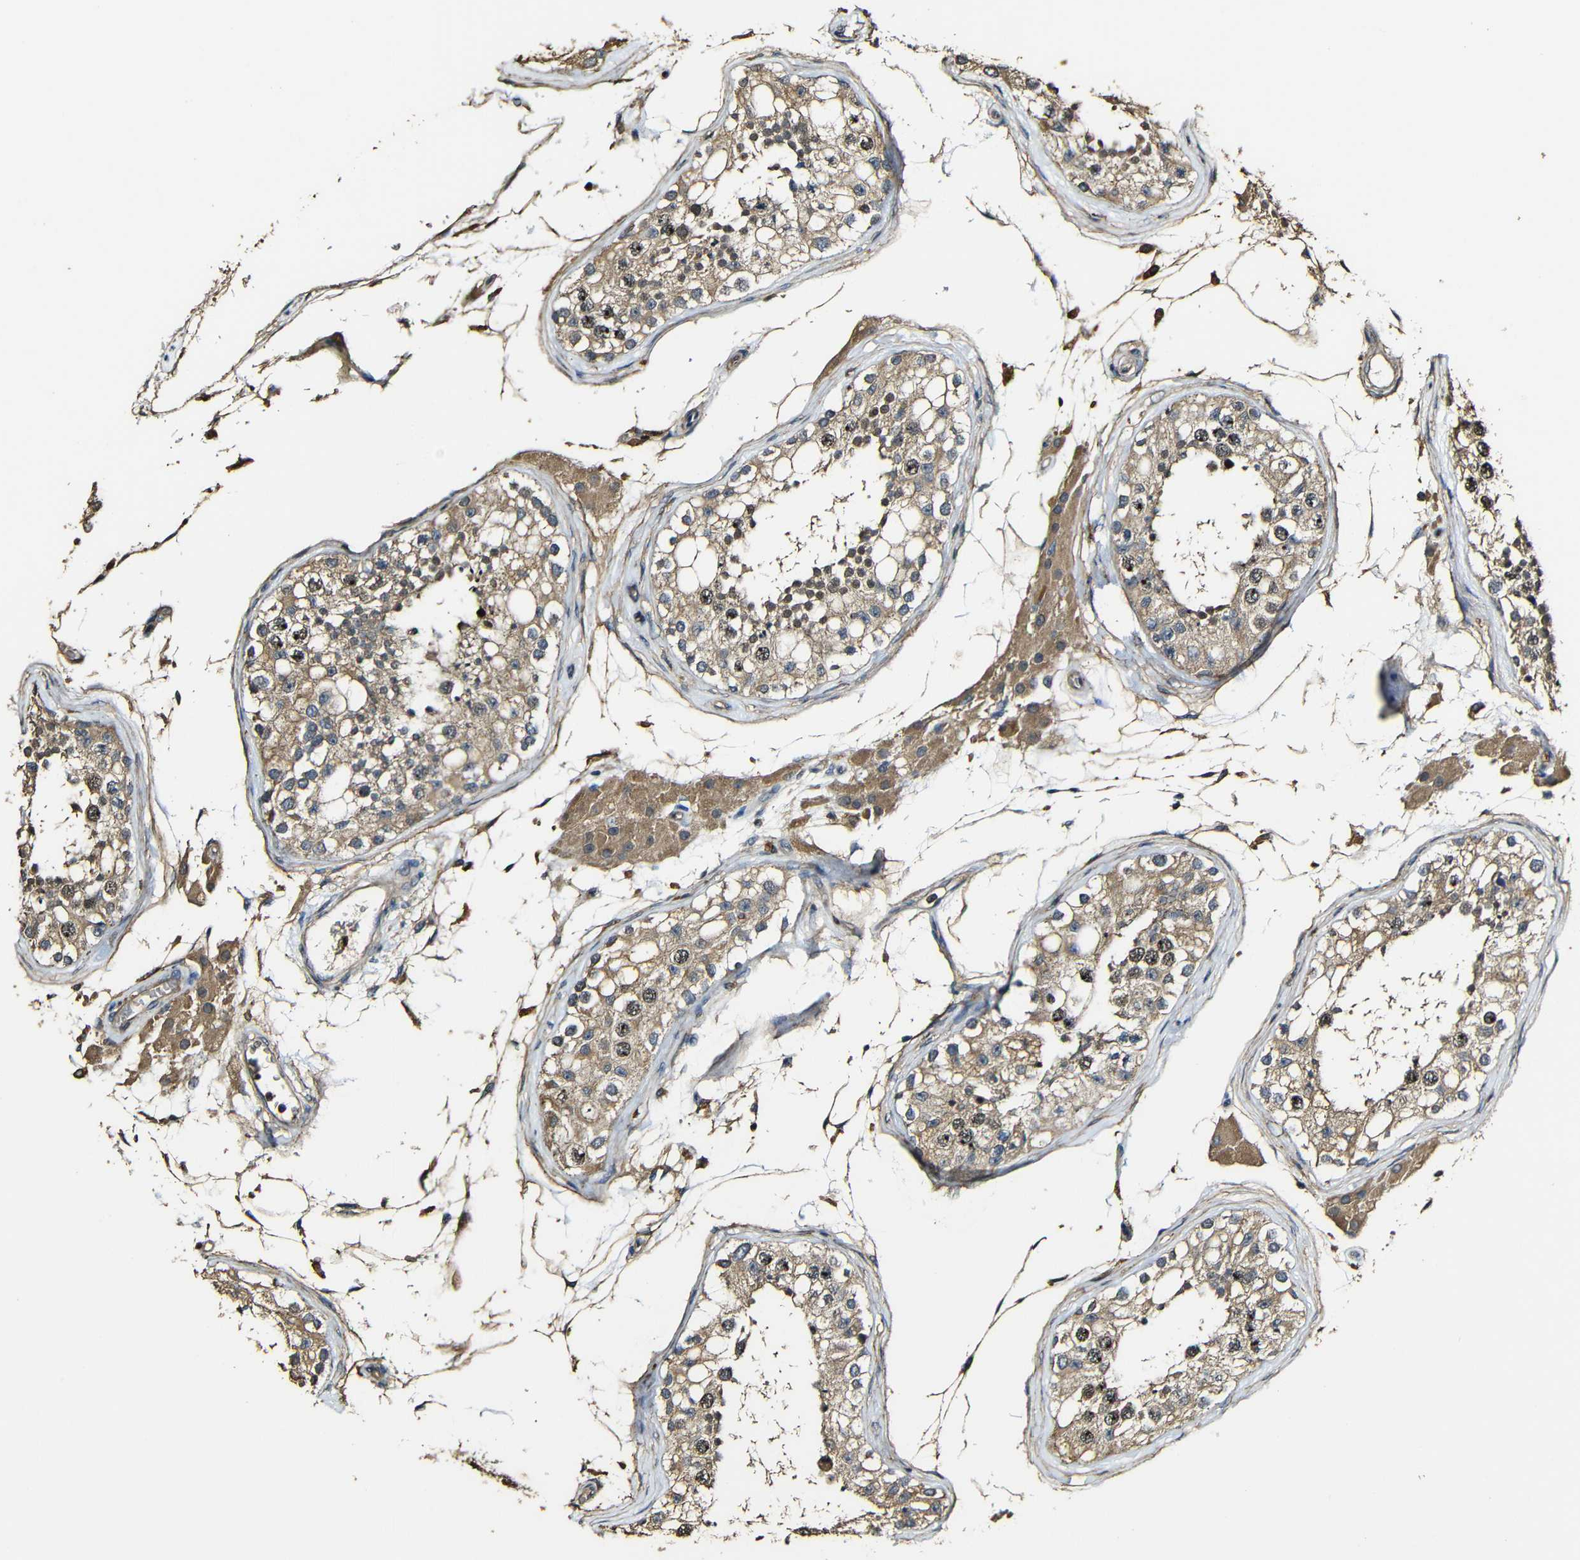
{"staining": {"intensity": "moderate", "quantity": ">75%", "location": "cytoplasmic/membranous,nuclear"}, "tissue": "testis", "cell_type": "Cells in seminiferous ducts", "image_type": "normal", "snomed": [{"axis": "morphology", "description": "Normal tissue, NOS"}, {"axis": "topography", "description": "Testis"}], "caption": "Immunohistochemistry (IHC) staining of unremarkable testis, which shows medium levels of moderate cytoplasmic/membranous,nuclear positivity in approximately >75% of cells in seminiferous ducts indicating moderate cytoplasmic/membranous,nuclear protein expression. The staining was performed using DAB (brown) for protein detection and nuclei were counterstained in hematoxylin (blue).", "gene": "CASP8", "patient": {"sex": "male", "age": 68}}